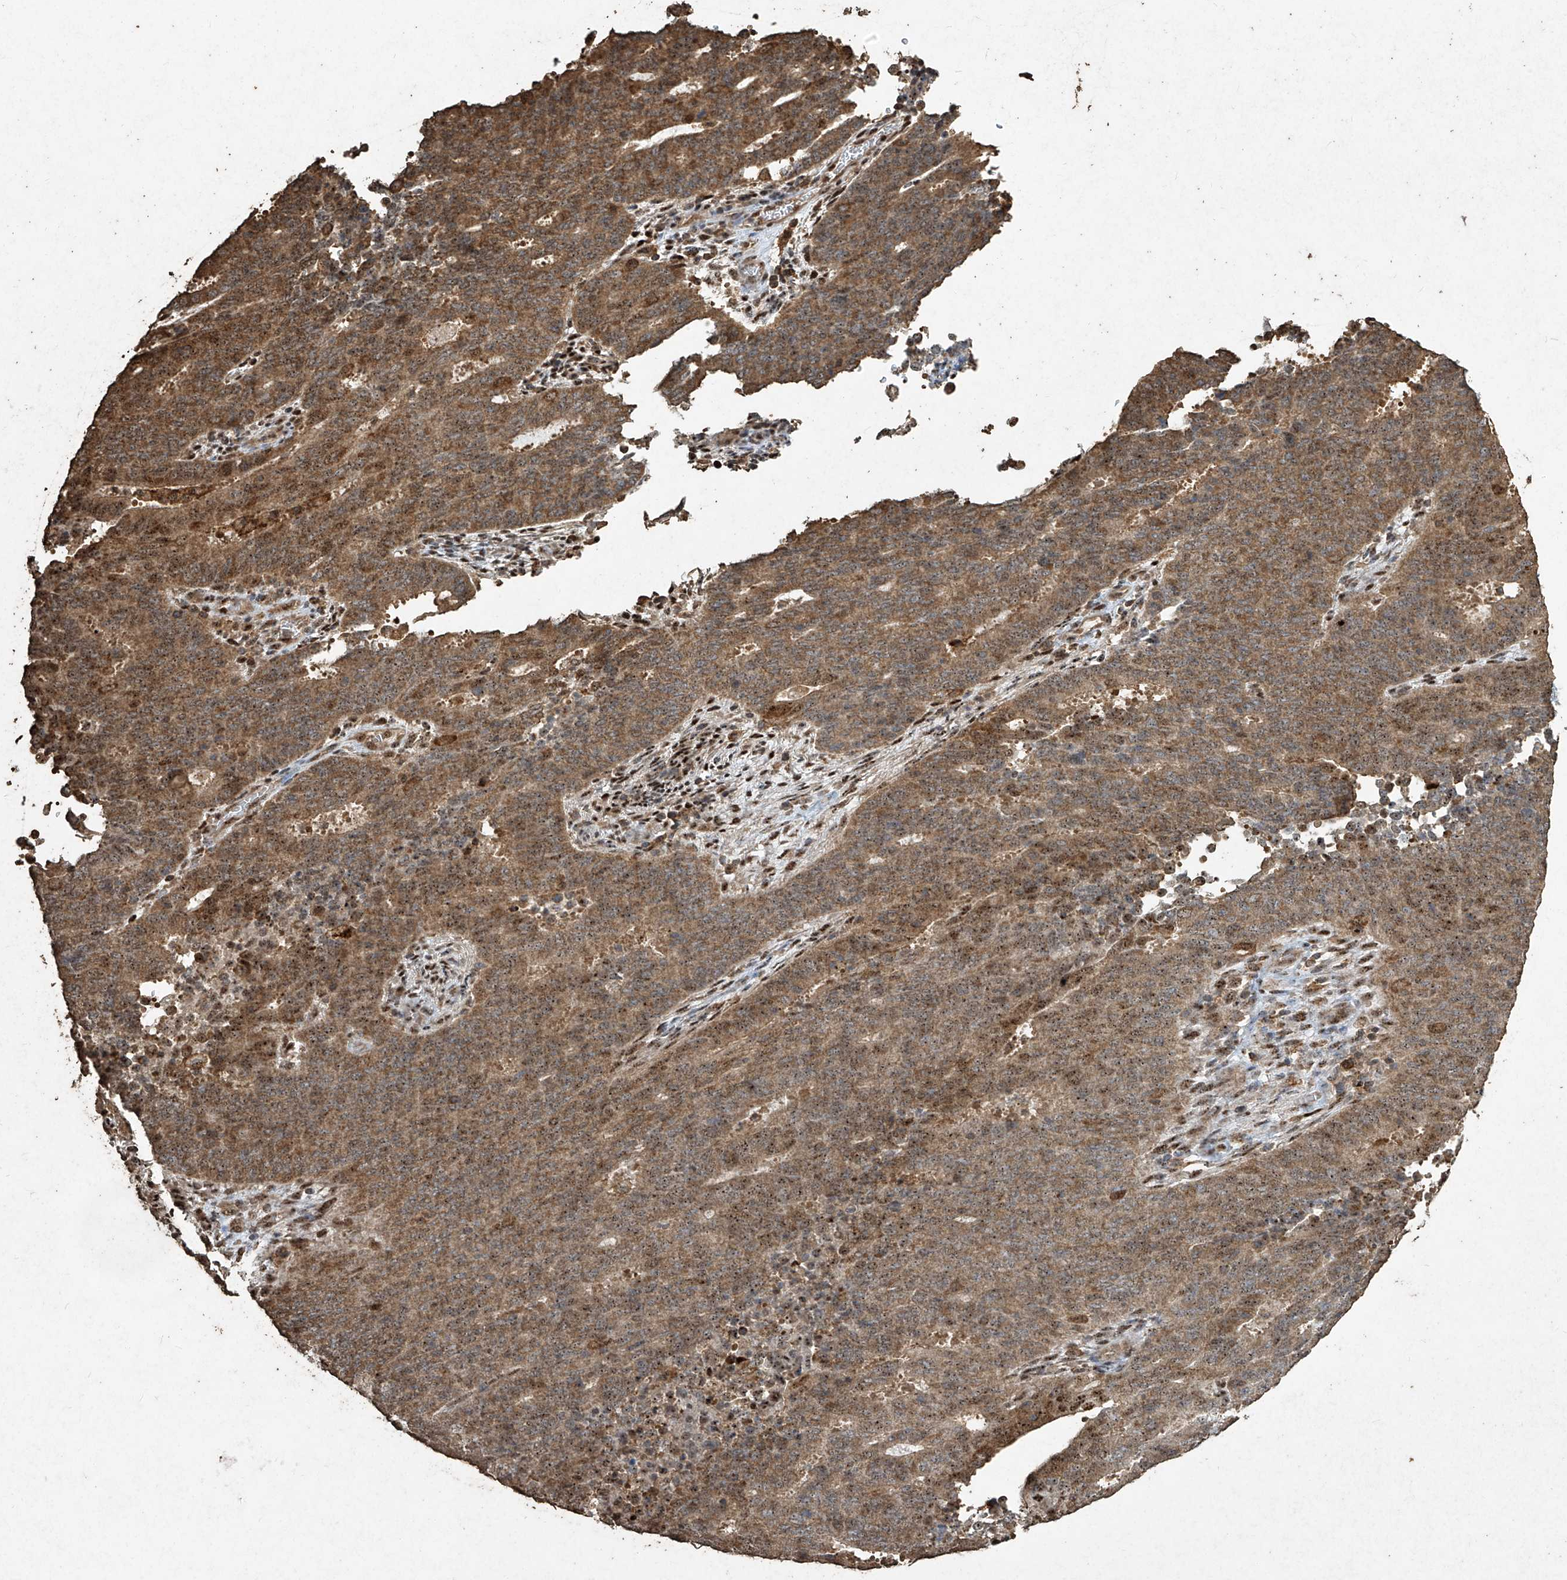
{"staining": {"intensity": "moderate", "quantity": "25%-75%", "location": "cytoplasmic/membranous,nuclear"}, "tissue": "cervical cancer", "cell_type": "Tumor cells", "image_type": "cancer", "snomed": [{"axis": "morphology", "description": "Adenocarcinoma, NOS"}, {"axis": "topography", "description": "Cervix"}], "caption": "DAB (3,3'-diaminobenzidine) immunohistochemical staining of human cervical cancer demonstrates moderate cytoplasmic/membranous and nuclear protein positivity in about 25%-75% of tumor cells.", "gene": "ERBB3", "patient": {"sex": "female", "age": 44}}